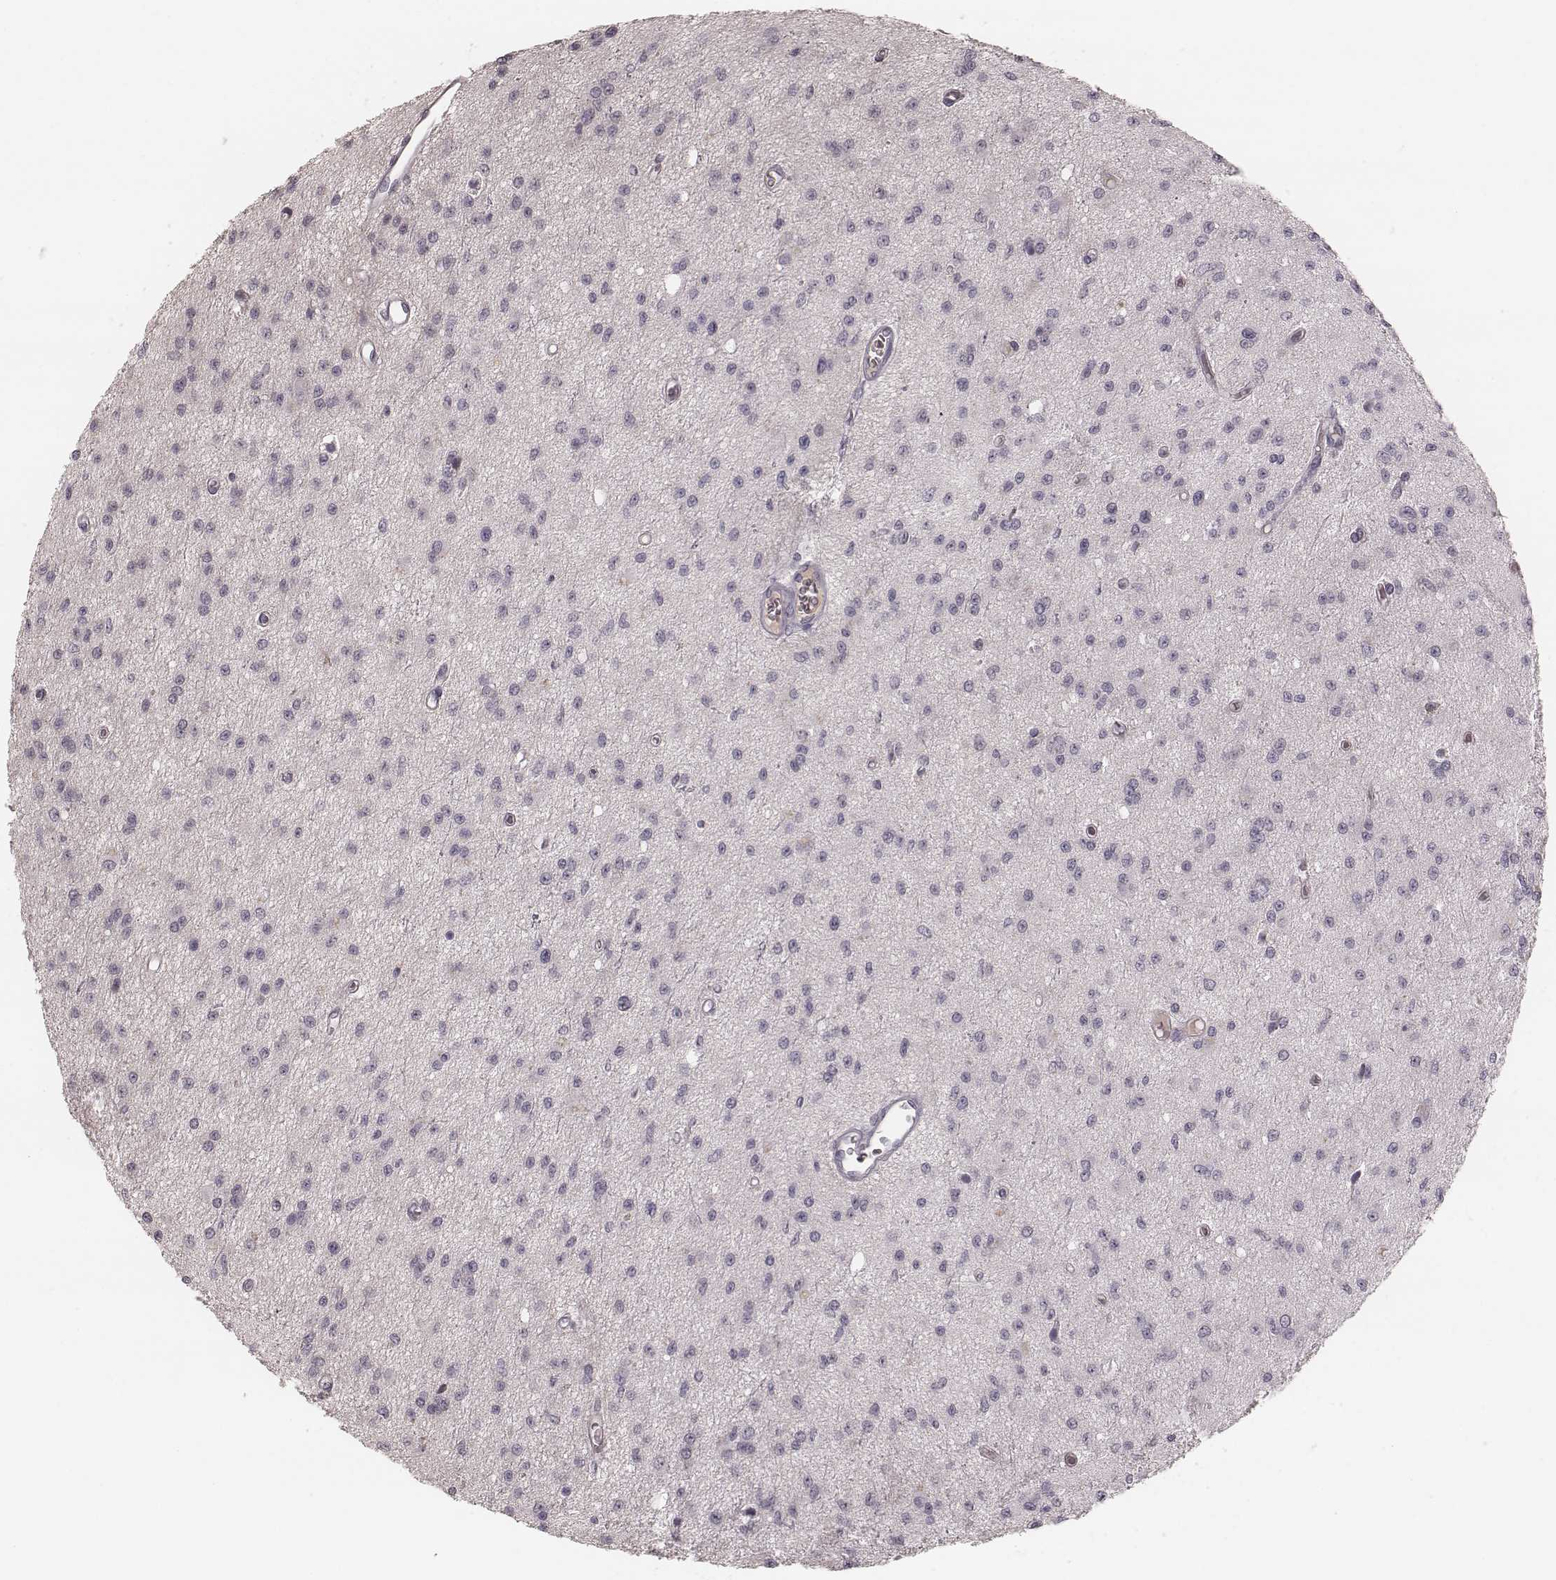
{"staining": {"intensity": "negative", "quantity": "none", "location": "none"}, "tissue": "glioma", "cell_type": "Tumor cells", "image_type": "cancer", "snomed": [{"axis": "morphology", "description": "Glioma, malignant, Low grade"}, {"axis": "topography", "description": "Brain"}], "caption": "Immunohistochemical staining of human glioma exhibits no significant expression in tumor cells. The staining was performed using DAB to visualize the protein expression in brown, while the nuclei were stained in blue with hematoxylin (Magnification: 20x).", "gene": "SMIM24", "patient": {"sex": "female", "age": 45}}